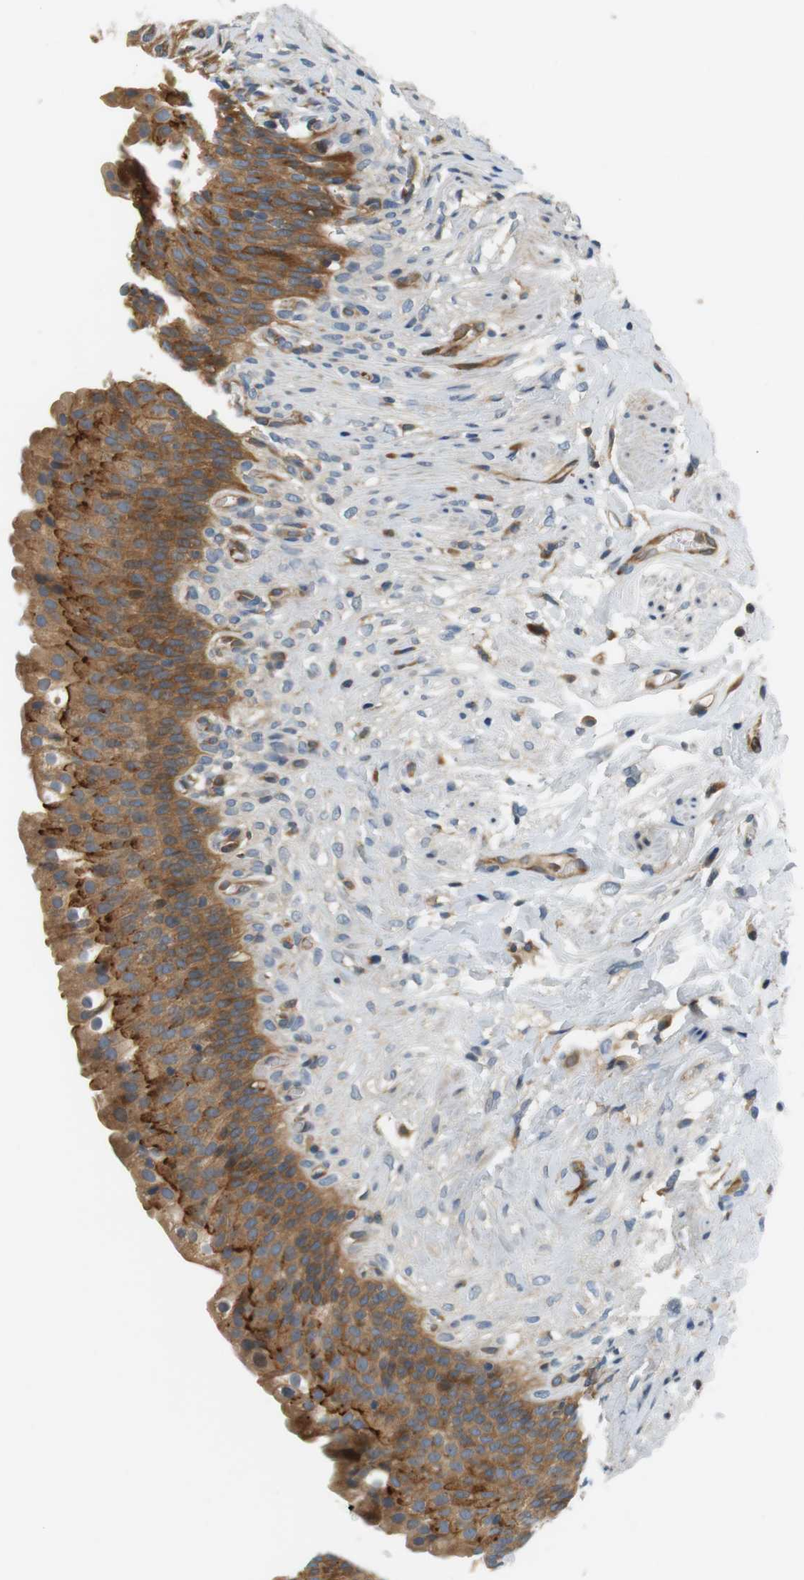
{"staining": {"intensity": "moderate", "quantity": ">75%", "location": "cytoplasmic/membranous"}, "tissue": "urinary bladder", "cell_type": "Urothelial cells", "image_type": "normal", "snomed": [{"axis": "morphology", "description": "Normal tissue, NOS"}, {"axis": "topography", "description": "Urinary bladder"}], "caption": "Urothelial cells display medium levels of moderate cytoplasmic/membranous positivity in approximately >75% of cells in benign urinary bladder.", "gene": "SH3GLB1", "patient": {"sex": "female", "age": 79}}